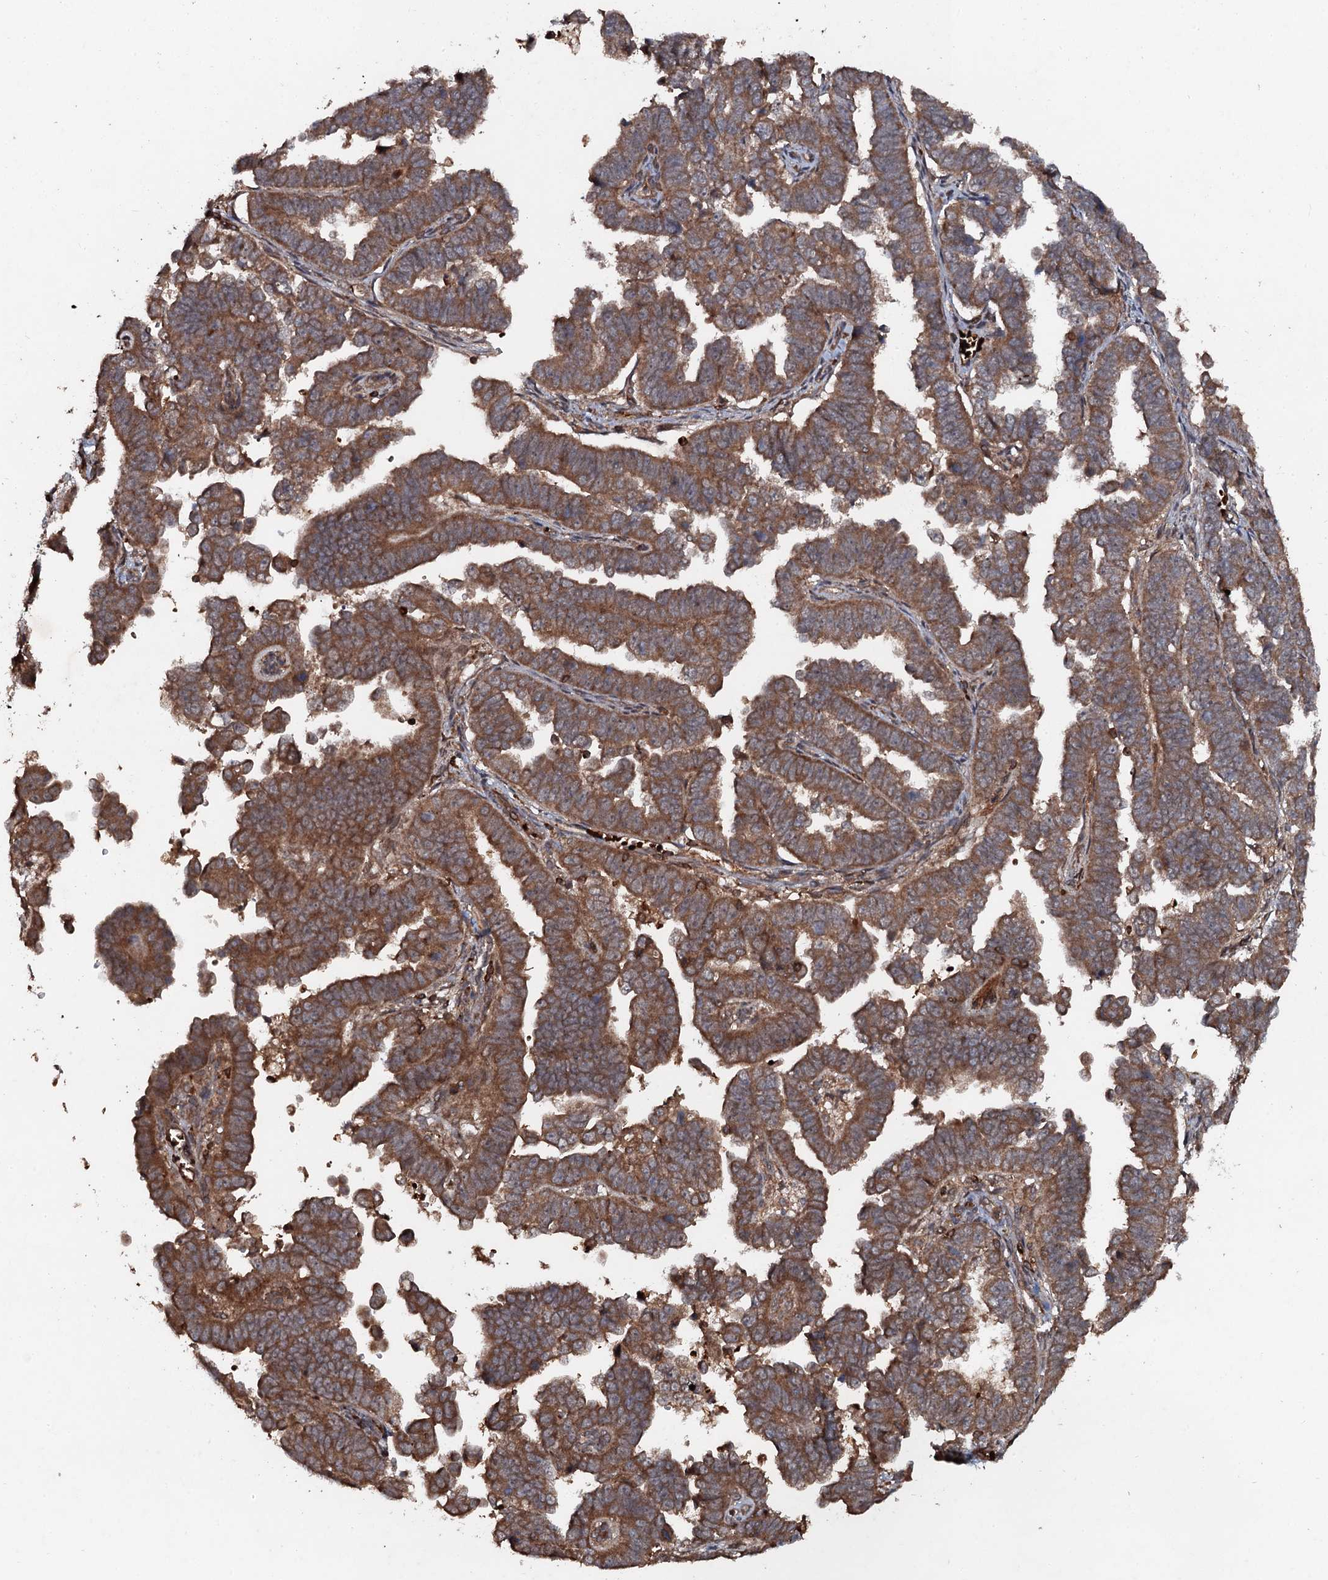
{"staining": {"intensity": "moderate", "quantity": ">75%", "location": "cytoplasmic/membranous"}, "tissue": "endometrial cancer", "cell_type": "Tumor cells", "image_type": "cancer", "snomed": [{"axis": "morphology", "description": "Adenocarcinoma, NOS"}, {"axis": "topography", "description": "Endometrium"}], "caption": "Immunohistochemical staining of human adenocarcinoma (endometrial) displays medium levels of moderate cytoplasmic/membranous protein expression in approximately >75% of tumor cells.", "gene": "ADGRG3", "patient": {"sex": "female", "age": 75}}